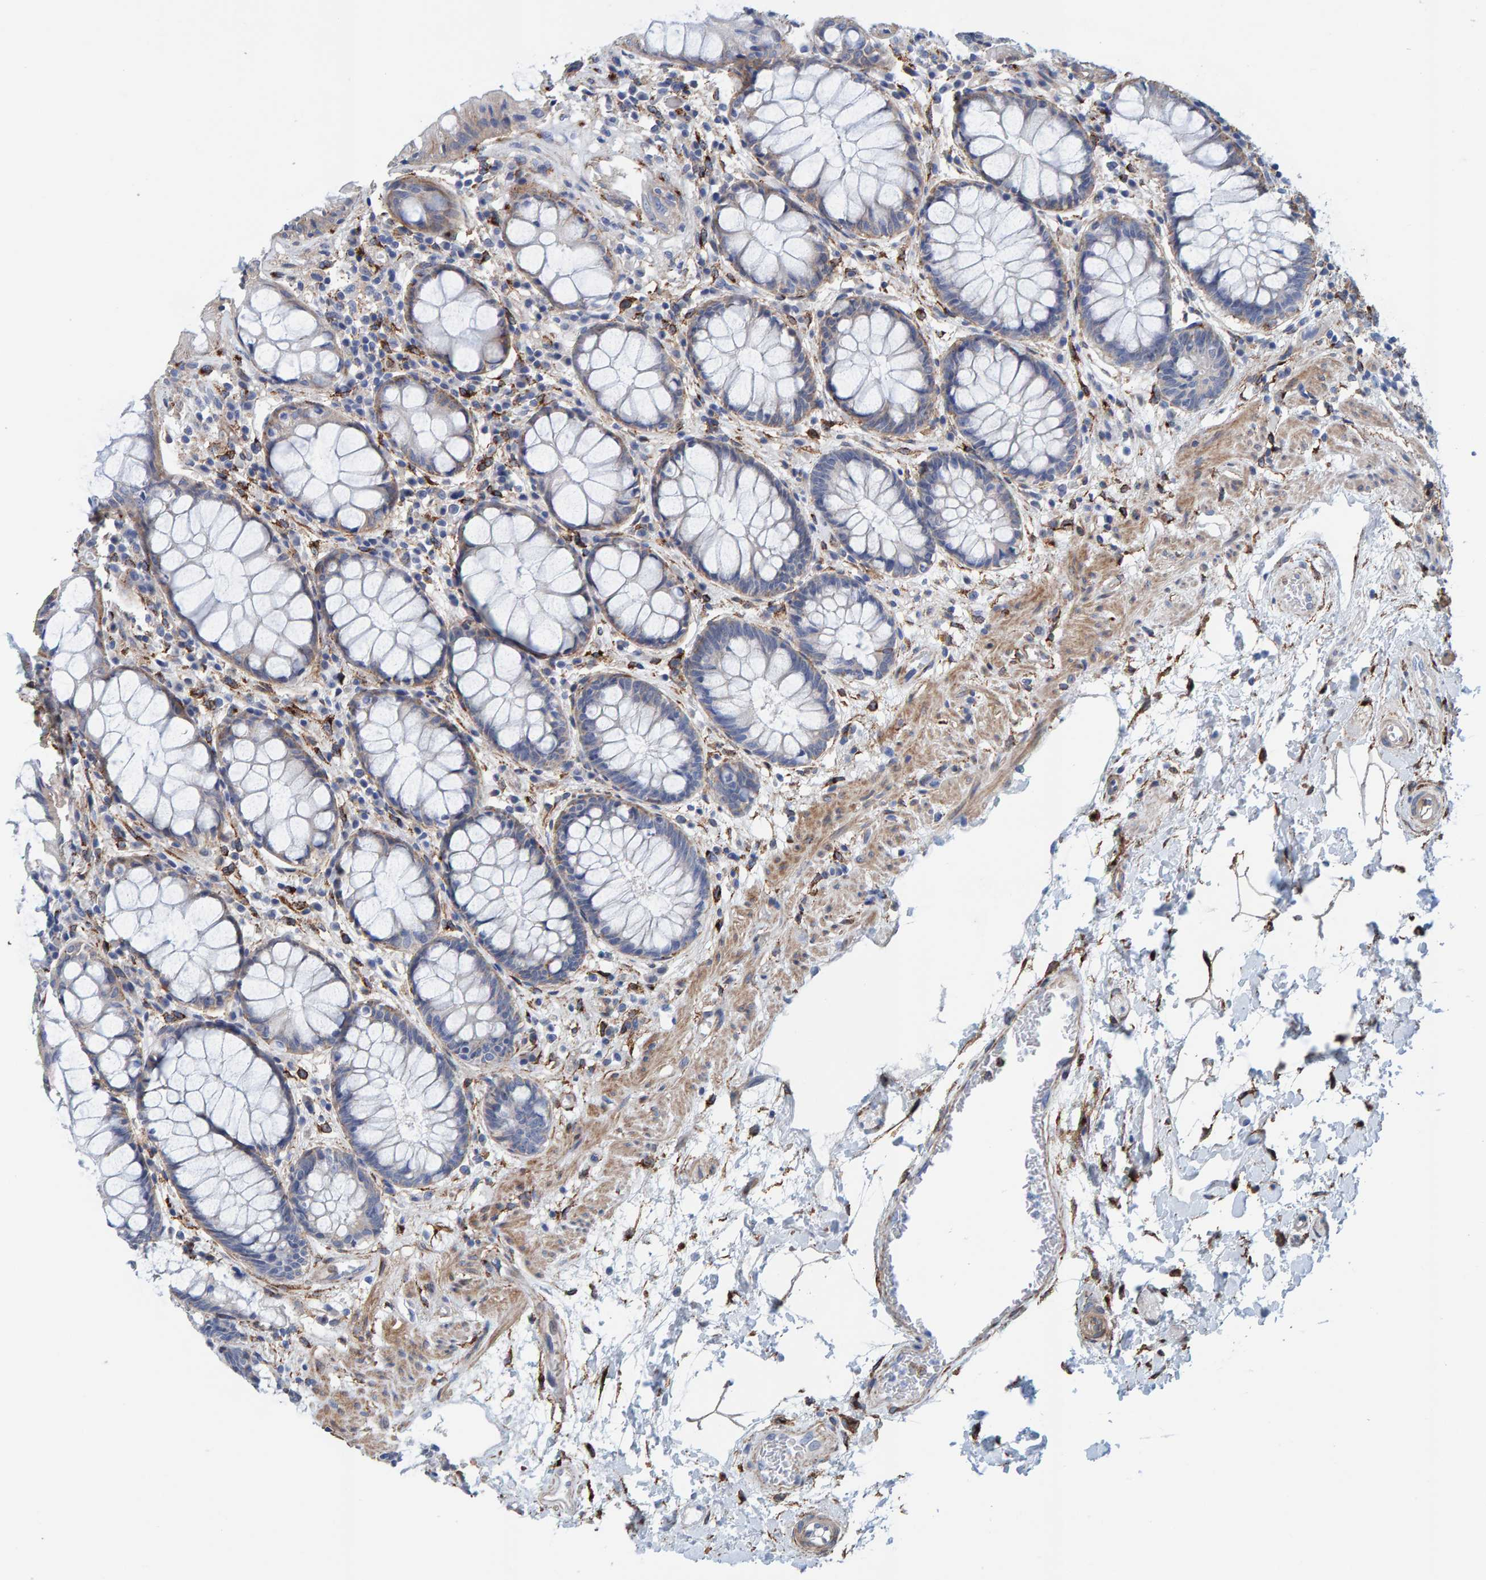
{"staining": {"intensity": "moderate", "quantity": "25%-75%", "location": "cytoplasmic/membranous"}, "tissue": "rectum", "cell_type": "Glandular cells", "image_type": "normal", "snomed": [{"axis": "morphology", "description": "Normal tissue, NOS"}, {"axis": "topography", "description": "Rectum"}], "caption": "Protein expression analysis of unremarkable human rectum reveals moderate cytoplasmic/membranous staining in approximately 25%-75% of glandular cells. (DAB (3,3'-diaminobenzidine) IHC, brown staining for protein, blue staining for nuclei).", "gene": "LRP1", "patient": {"sex": "male", "age": 64}}